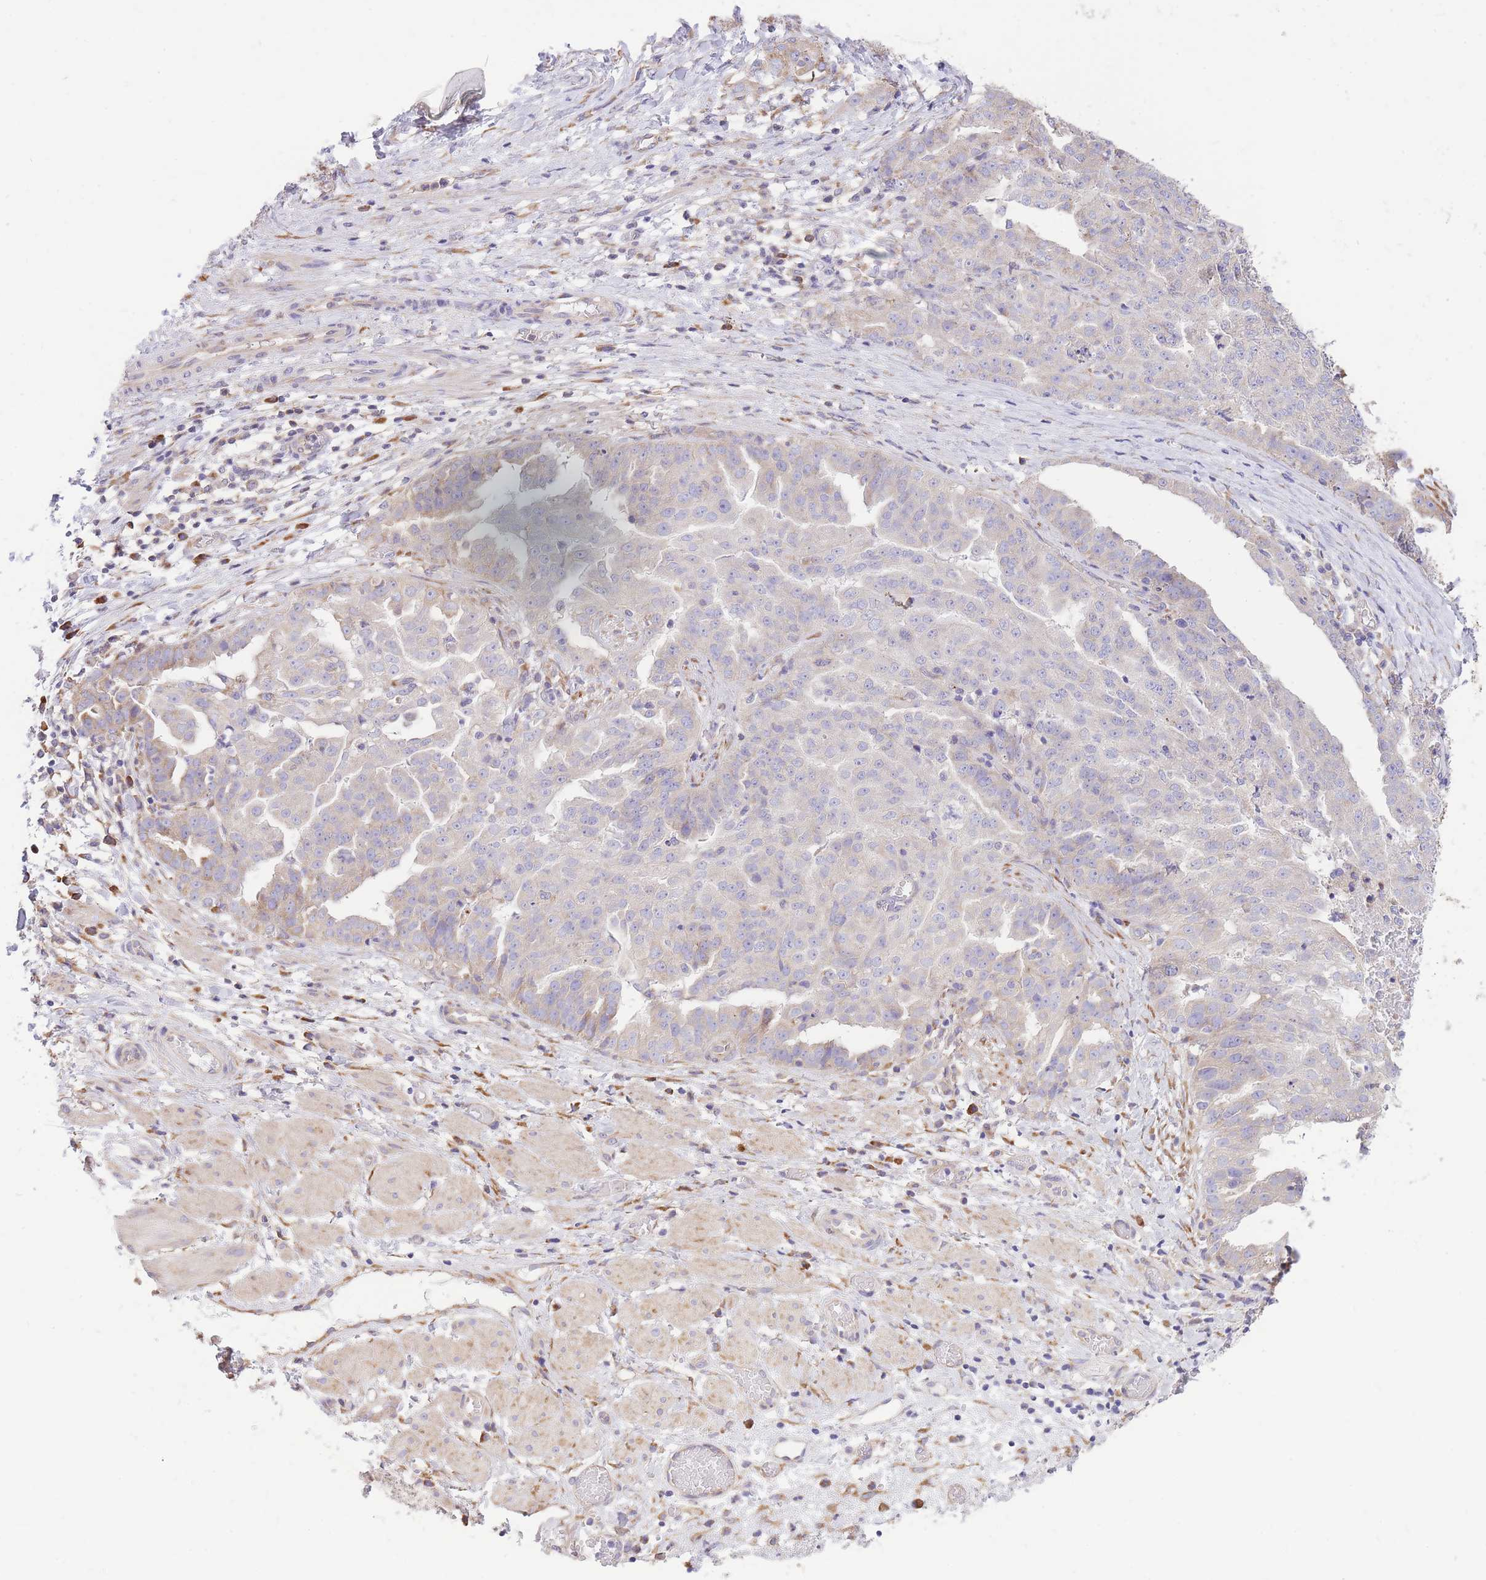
{"staining": {"intensity": "weak", "quantity": "<25%", "location": "cytoplasmic/membranous"}, "tissue": "ovarian cancer", "cell_type": "Tumor cells", "image_type": "cancer", "snomed": [{"axis": "morphology", "description": "Cystadenocarcinoma, serous, NOS"}, {"axis": "topography", "description": "Ovary"}], "caption": "Immunohistochemistry (IHC) micrograph of neoplastic tissue: ovarian serous cystadenocarcinoma stained with DAB shows no significant protein positivity in tumor cells.", "gene": "GBP7", "patient": {"sex": "female", "age": 58}}